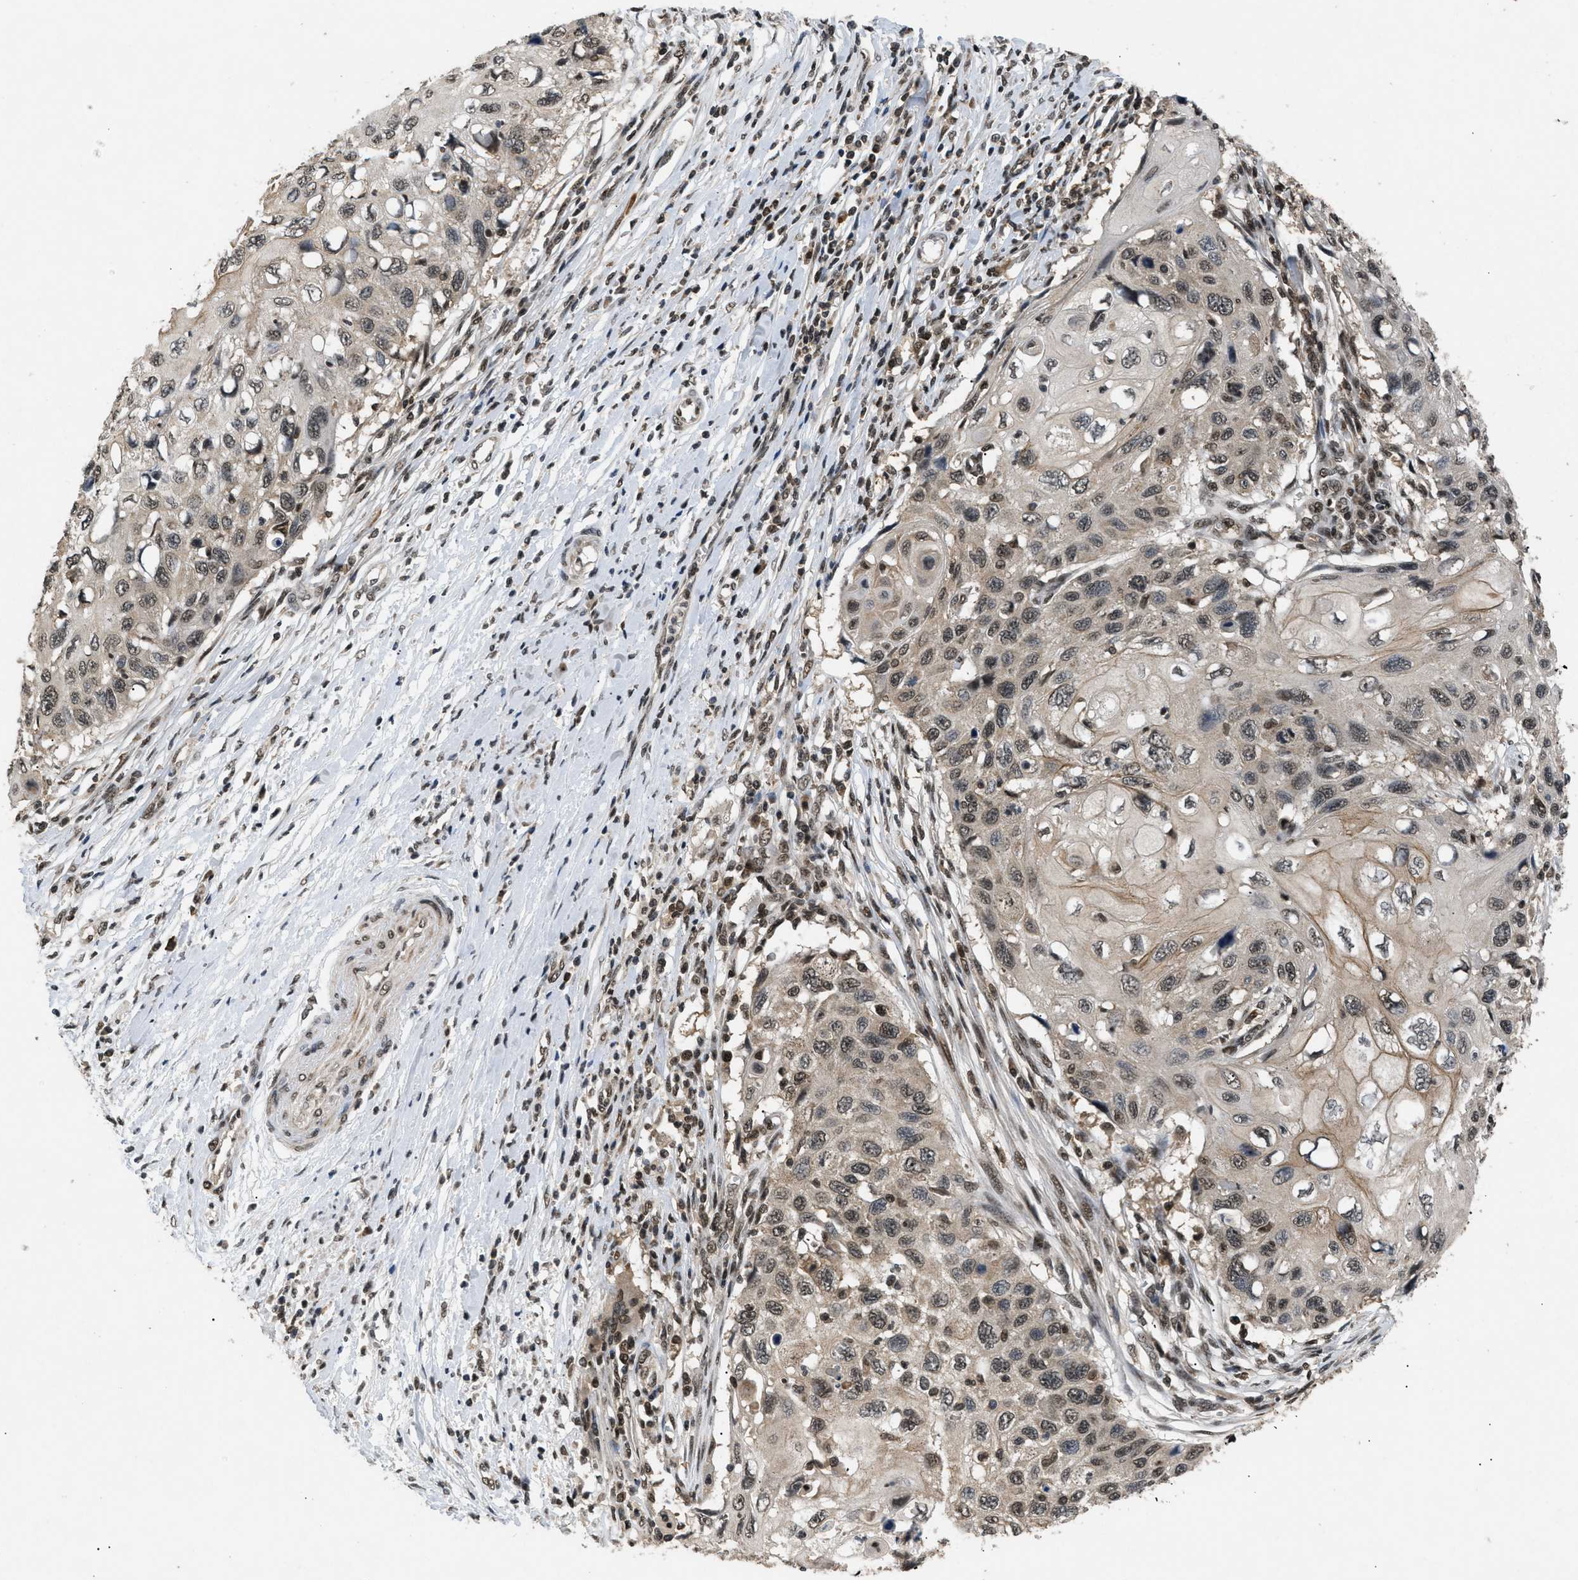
{"staining": {"intensity": "moderate", "quantity": ">75%", "location": "nuclear"}, "tissue": "cervical cancer", "cell_type": "Tumor cells", "image_type": "cancer", "snomed": [{"axis": "morphology", "description": "Squamous cell carcinoma, NOS"}, {"axis": "topography", "description": "Cervix"}], "caption": "Approximately >75% of tumor cells in cervical cancer exhibit moderate nuclear protein positivity as visualized by brown immunohistochemical staining.", "gene": "RBM5", "patient": {"sex": "female", "age": 70}}